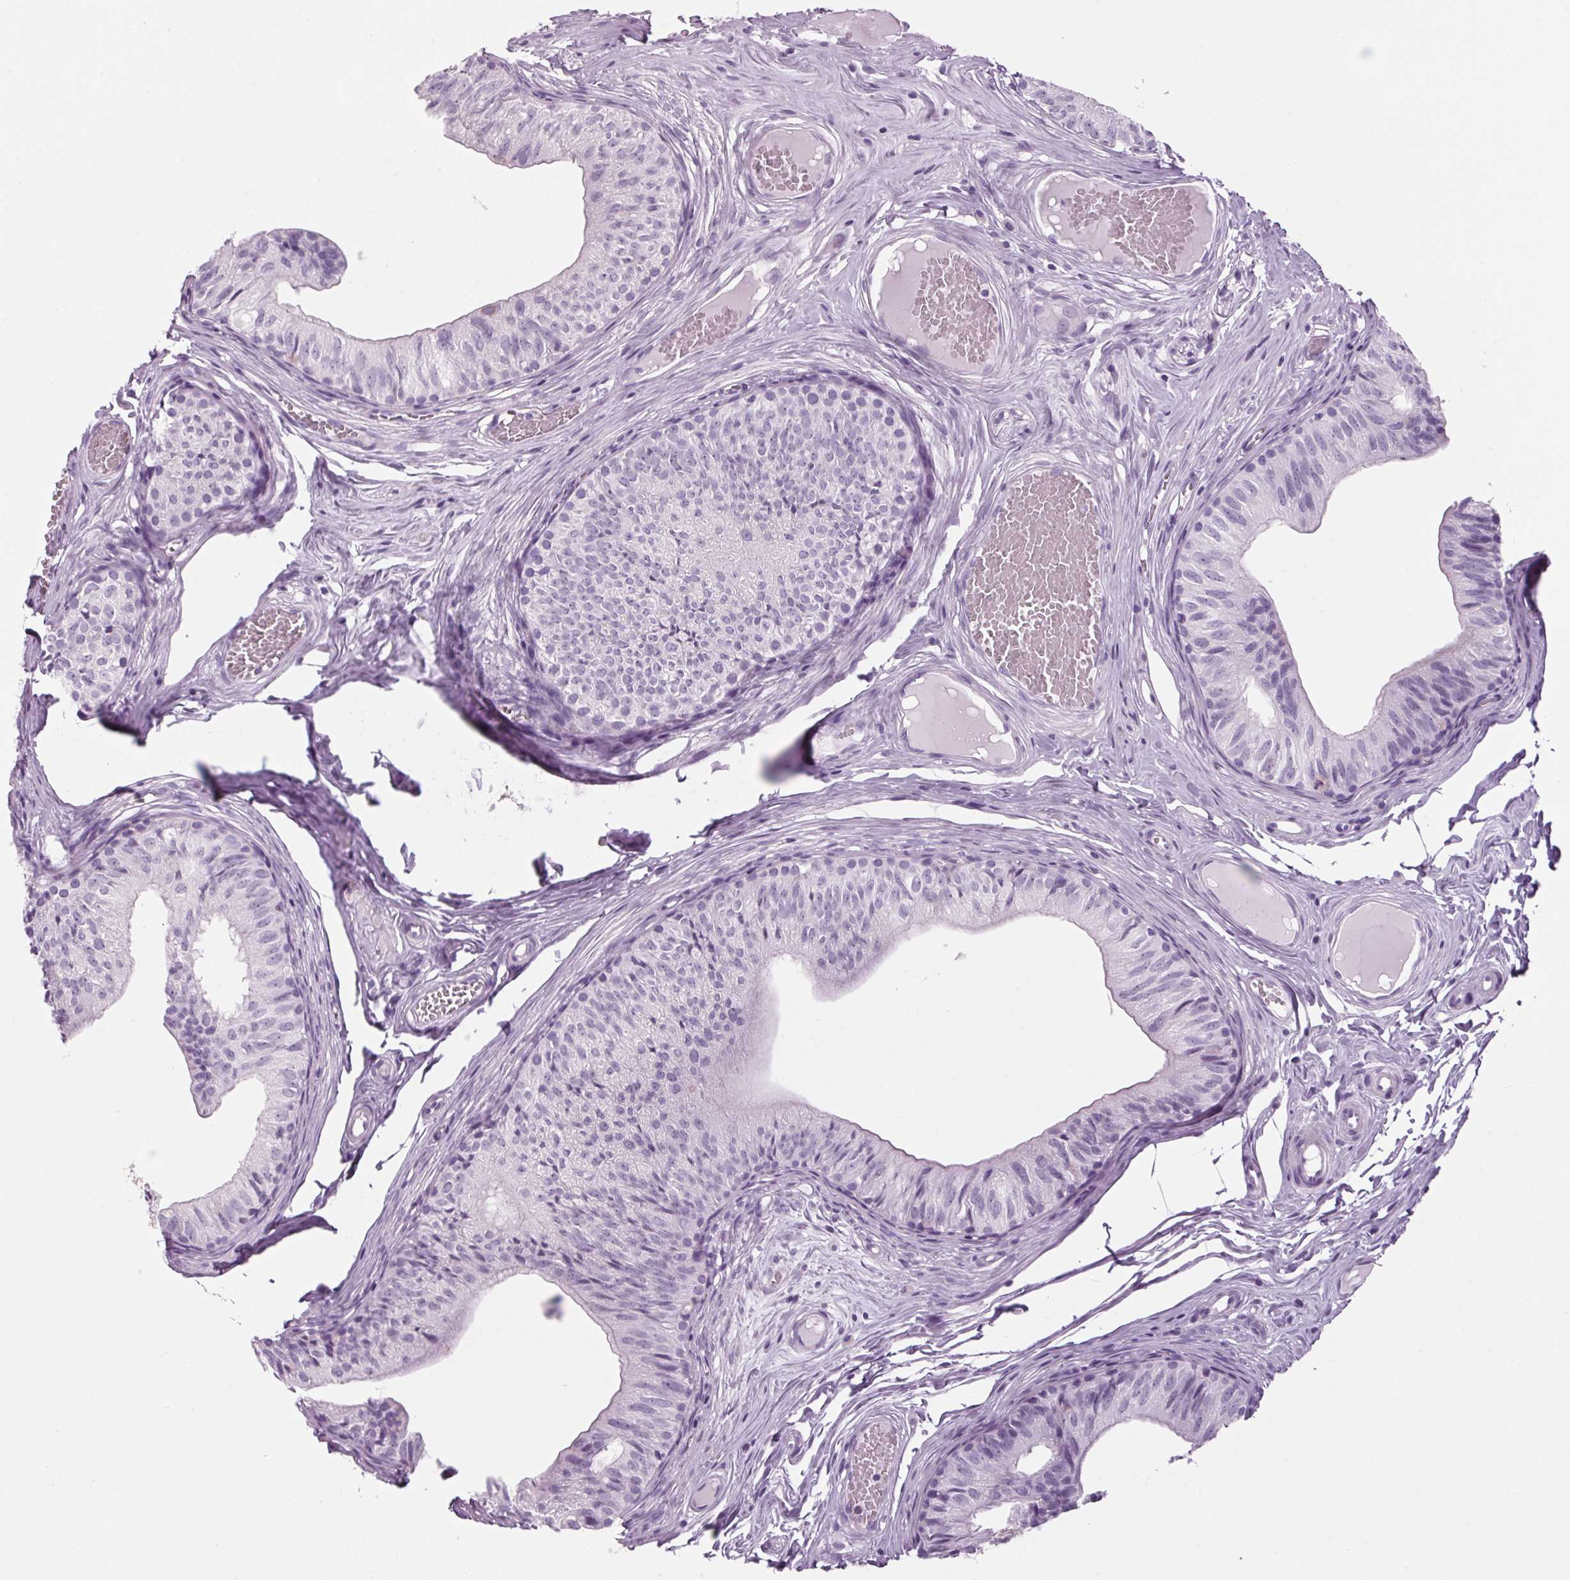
{"staining": {"intensity": "negative", "quantity": "none", "location": "none"}, "tissue": "epididymis", "cell_type": "Glandular cells", "image_type": "normal", "snomed": [{"axis": "morphology", "description": "Normal tissue, NOS"}, {"axis": "topography", "description": "Epididymis"}], "caption": "Epididymis was stained to show a protein in brown. There is no significant positivity in glandular cells. The staining was performed using DAB (3,3'-diaminobenzidine) to visualize the protein expression in brown, while the nuclei were stained in blue with hematoxylin (Magnification: 20x).", "gene": "PPP1R1A", "patient": {"sex": "male", "age": 25}}